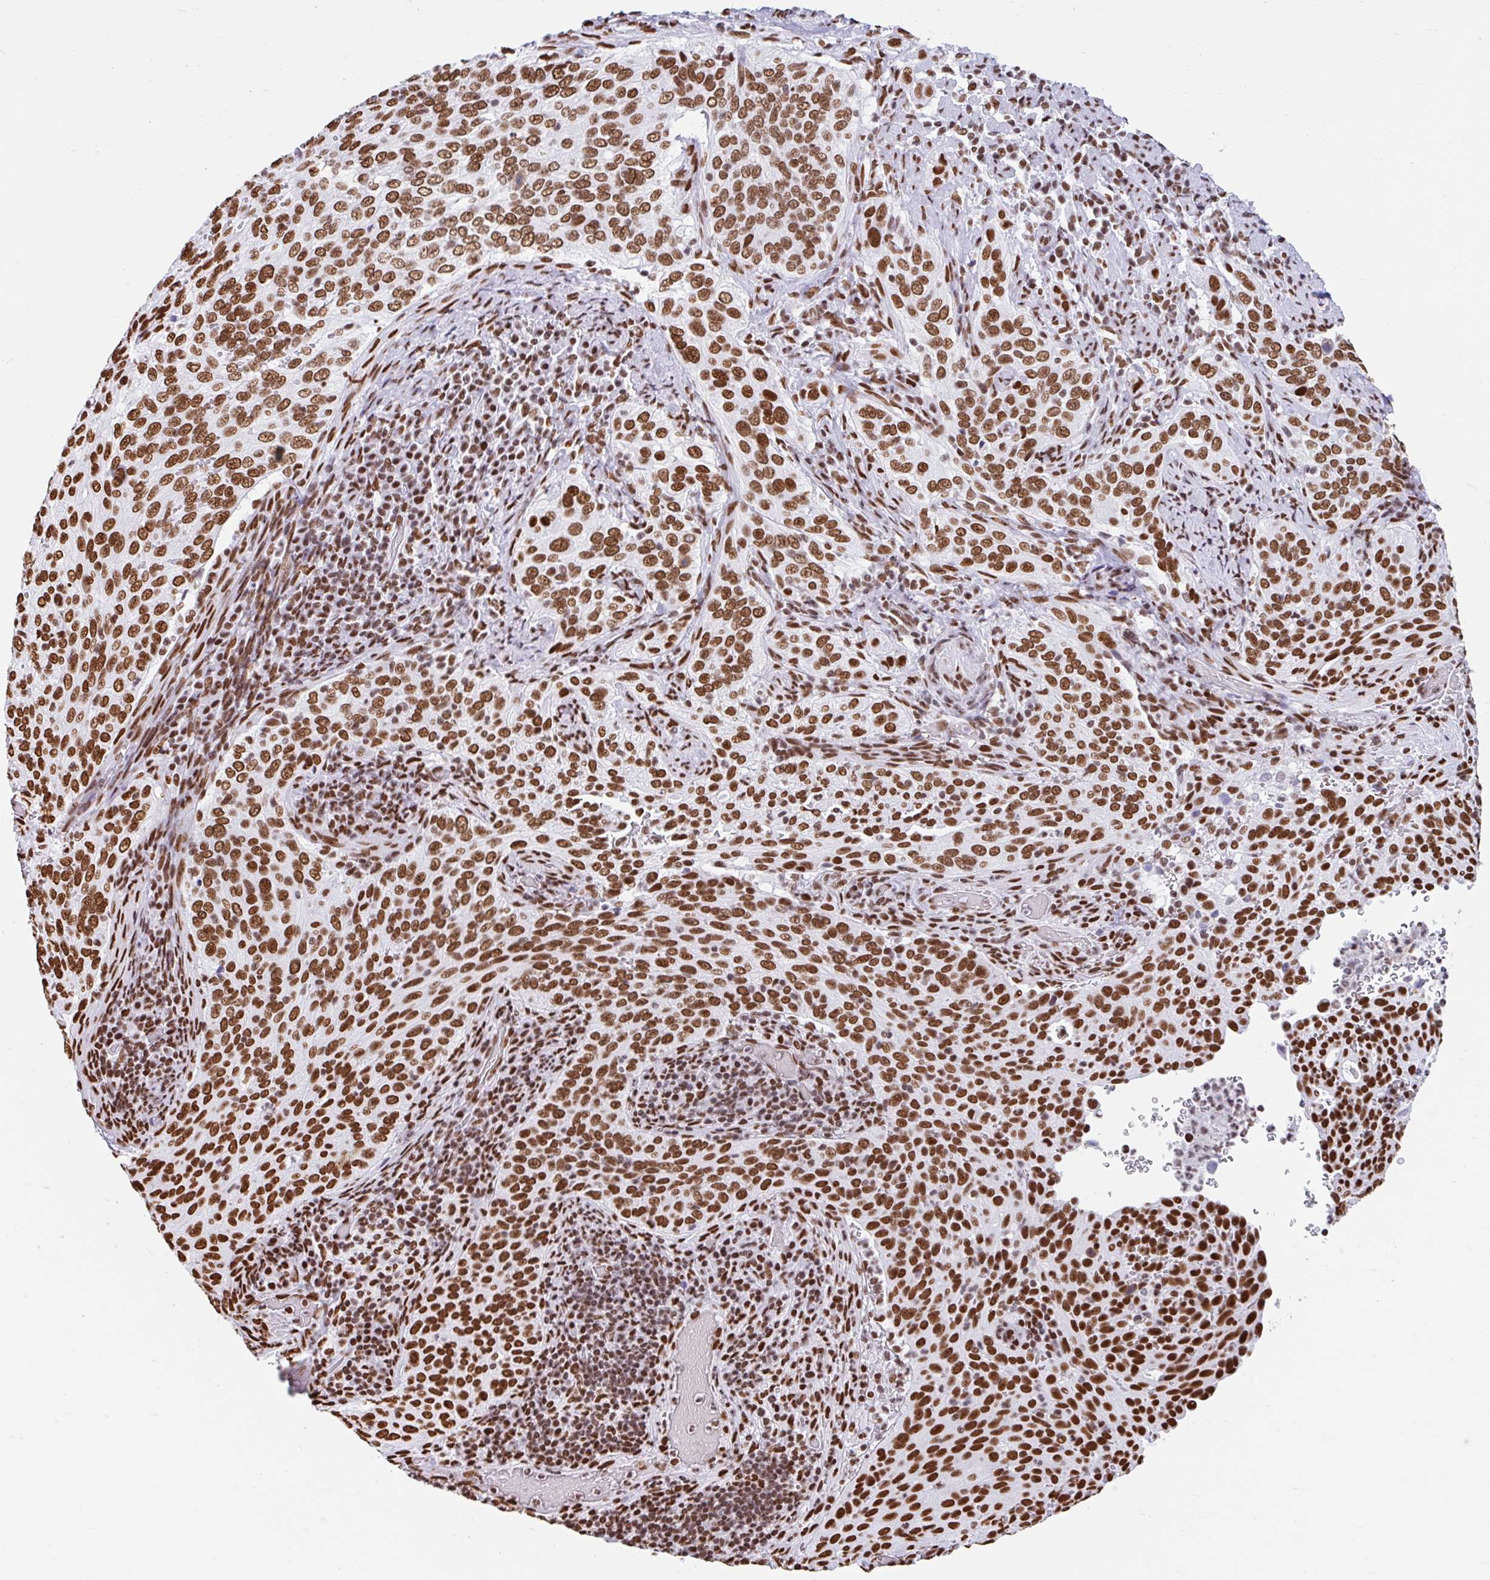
{"staining": {"intensity": "strong", "quantity": ">75%", "location": "nuclear"}, "tissue": "cervical cancer", "cell_type": "Tumor cells", "image_type": "cancer", "snomed": [{"axis": "morphology", "description": "Squamous cell carcinoma, NOS"}, {"axis": "topography", "description": "Cervix"}], "caption": "Protein expression analysis of human cervical squamous cell carcinoma reveals strong nuclear positivity in approximately >75% of tumor cells.", "gene": "KHDRBS1", "patient": {"sex": "female", "age": 38}}